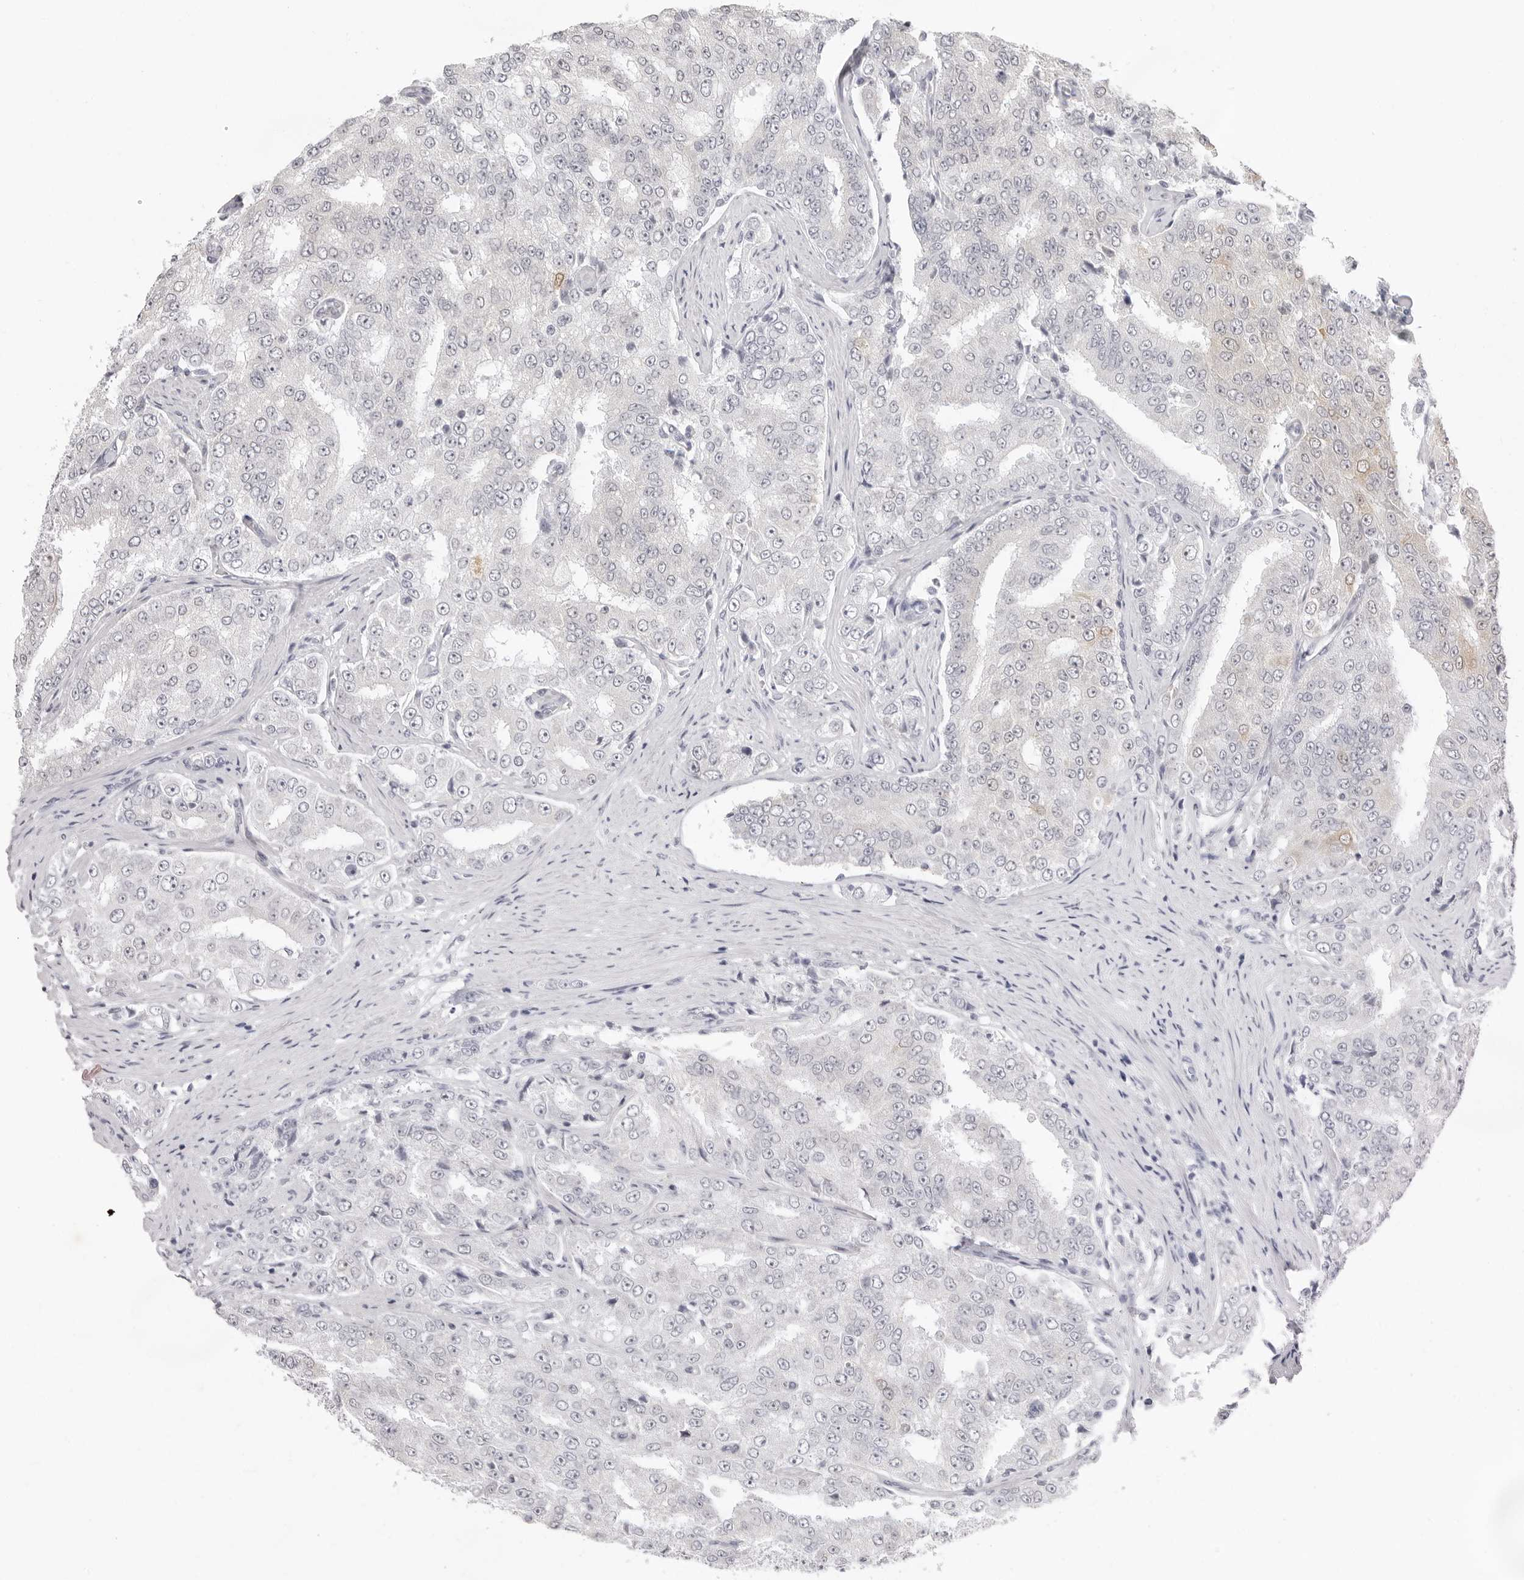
{"staining": {"intensity": "negative", "quantity": "none", "location": "none"}, "tissue": "prostate cancer", "cell_type": "Tumor cells", "image_type": "cancer", "snomed": [{"axis": "morphology", "description": "Adenocarcinoma, High grade"}, {"axis": "topography", "description": "Prostate"}], "caption": "IHC histopathology image of human prostate cancer (high-grade adenocarcinoma) stained for a protein (brown), which demonstrates no staining in tumor cells.", "gene": "FDPS", "patient": {"sex": "male", "age": 58}}